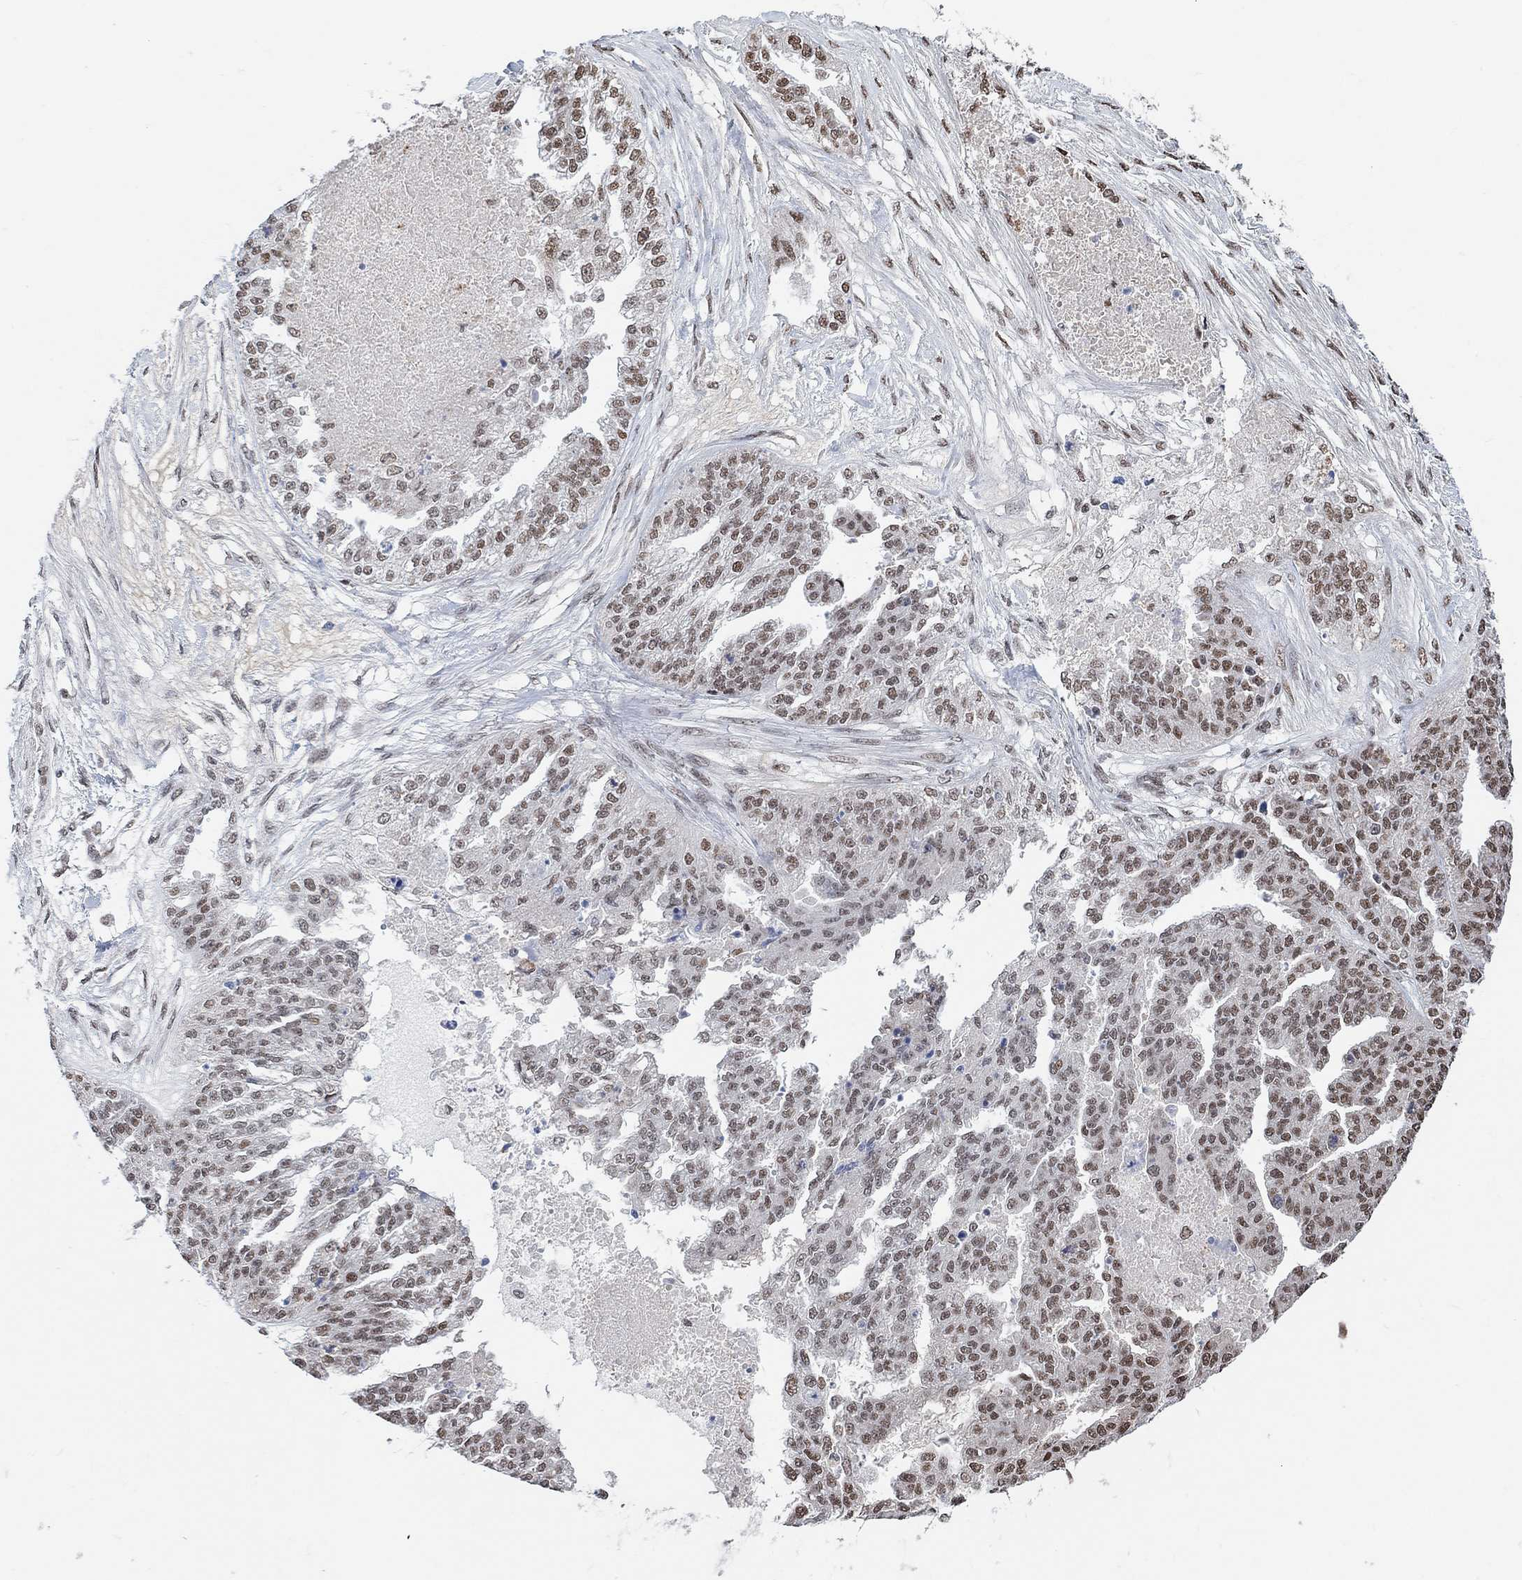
{"staining": {"intensity": "moderate", "quantity": "<25%", "location": "nuclear"}, "tissue": "ovarian cancer", "cell_type": "Tumor cells", "image_type": "cancer", "snomed": [{"axis": "morphology", "description": "Cystadenocarcinoma, serous, NOS"}, {"axis": "topography", "description": "Ovary"}], "caption": "About <25% of tumor cells in human ovarian serous cystadenocarcinoma reveal moderate nuclear protein positivity as visualized by brown immunohistochemical staining.", "gene": "USP39", "patient": {"sex": "female", "age": 58}}